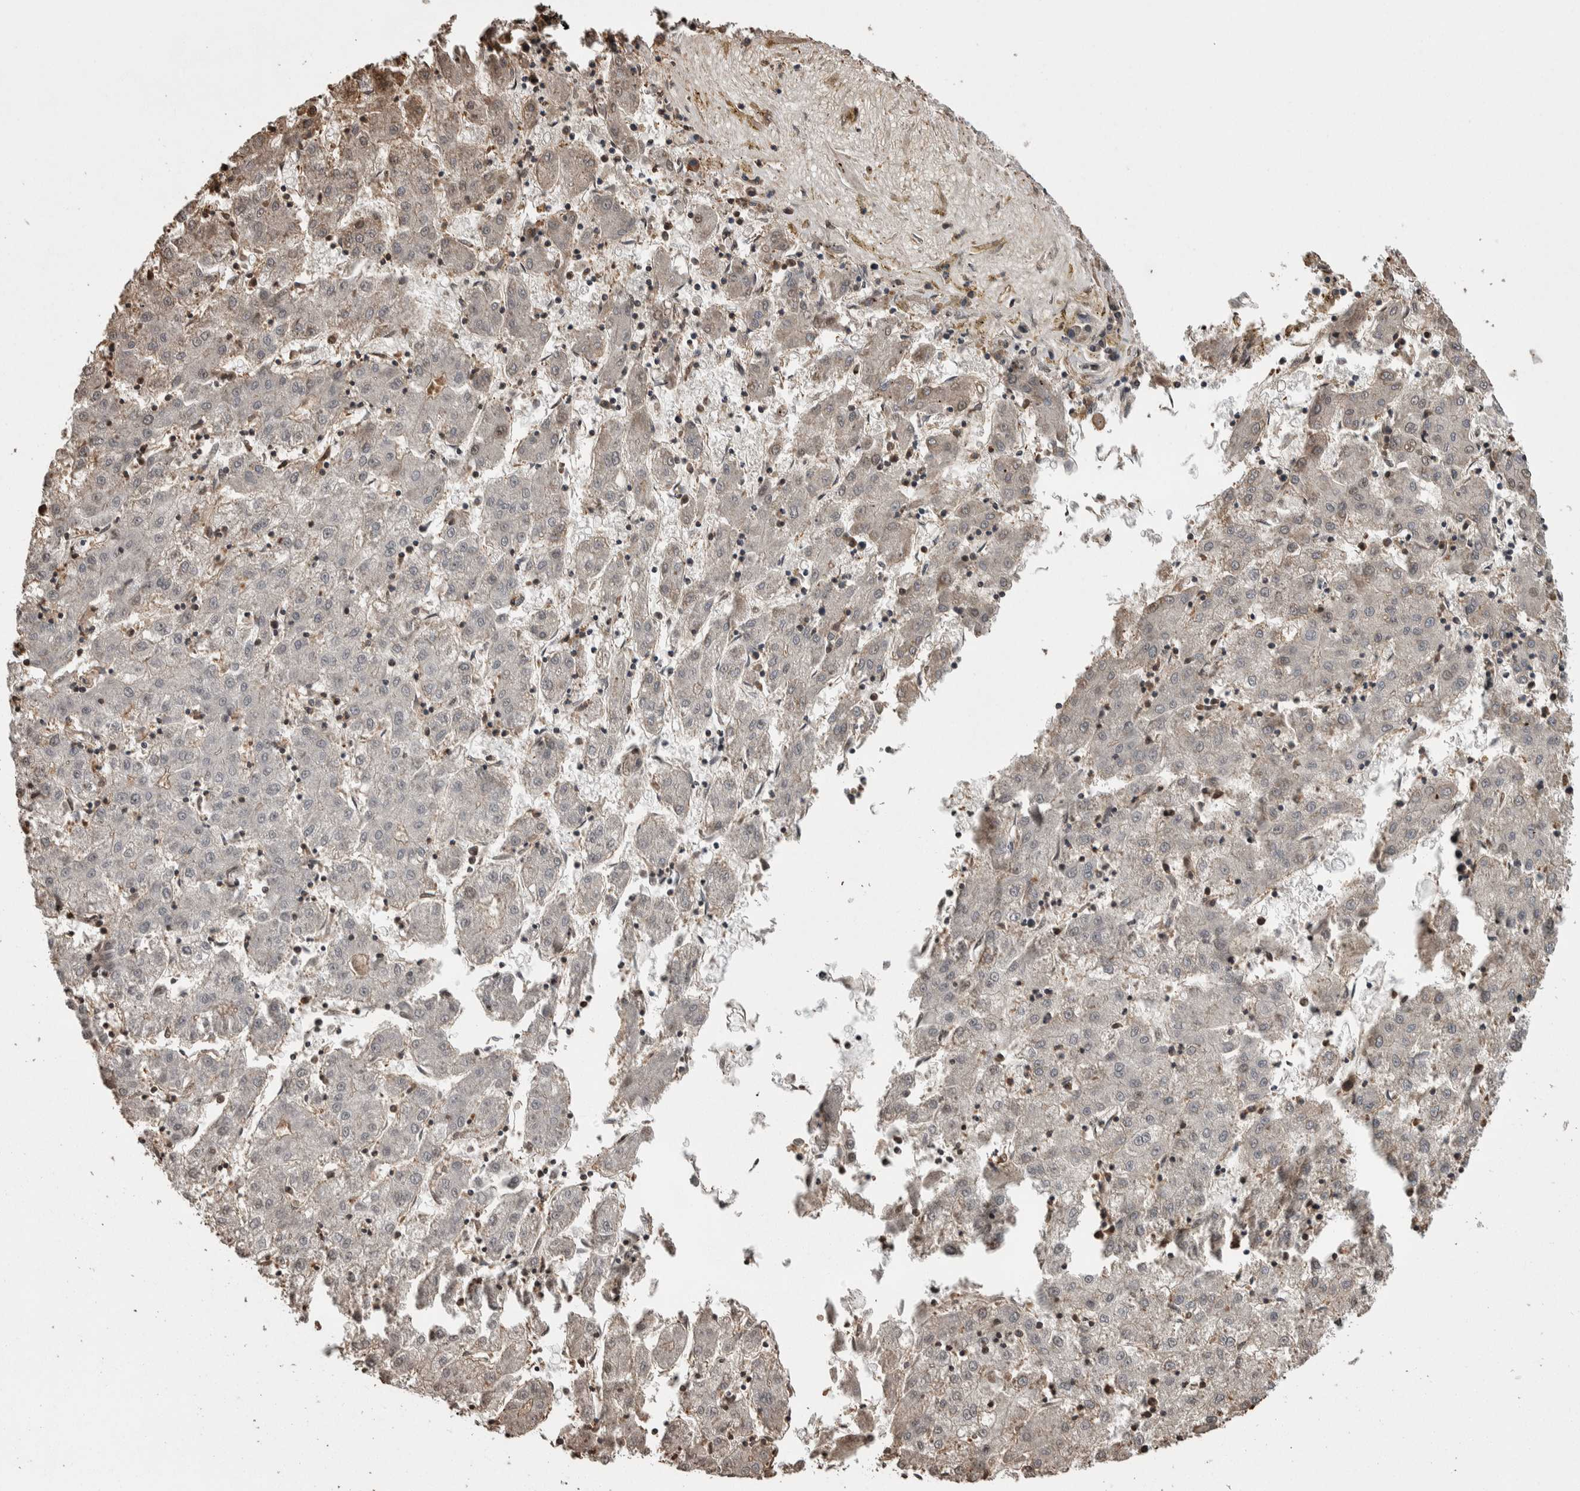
{"staining": {"intensity": "weak", "quantity": "<25%", "location": "cytoplasmic/membranous"}, "tissue": "liver cancer", "cell_type": "Tumor cells", "image_type": "cancer", "snomed": [{"axis": "morphology", "description": "Carcinoma, Hepatocellular, NOS"}, {"axis": "topography", "description": "Liver"}], "caption": "Liver cancer was stained to show a protein in brown. There is no significant staining in tumor cells.", "gene": "ENPP2", "patient": {"sex": "male", "age": 72}}